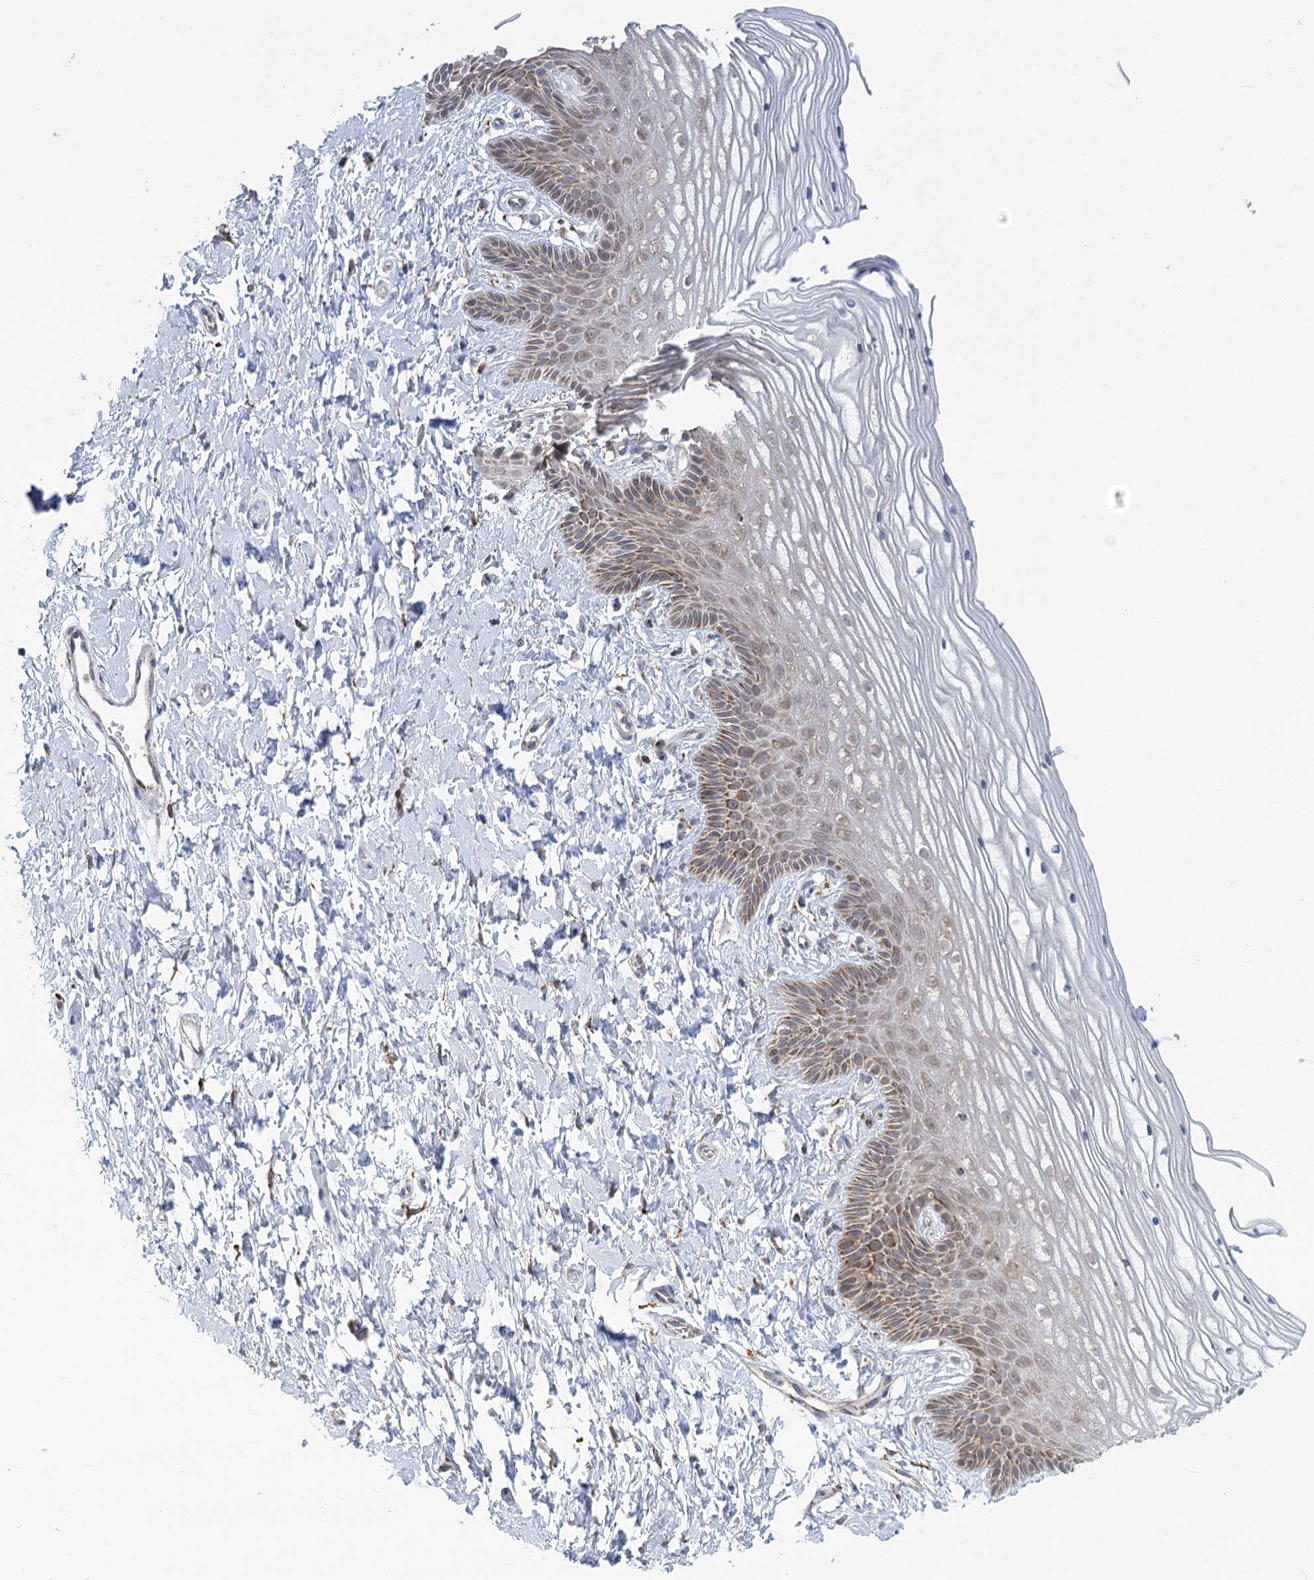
{"staining": {"intensity": "moderate", "quantity": ">75%", "location": "cytoplasmic/membranous"}, "tissue": "vagina", "cell_type": "Squamous epithelial cells", "image_type": "normal", "snomed": [{"axis": "morphology", "description": "Normal tissue, NOS"}, {"axis": "topography", "description": "Vagina"}, {"axis": "topography", "description": "Cervix"}], "caption": "Moderate cytoplasmic/membranous staining for a protein is present in about >75% of squamous epithelial cells of unremarkable vagina using immunohistochemistry (IHC).", "gene": "TAS1R1", "patient": {"sex": "female", "age": 40}}